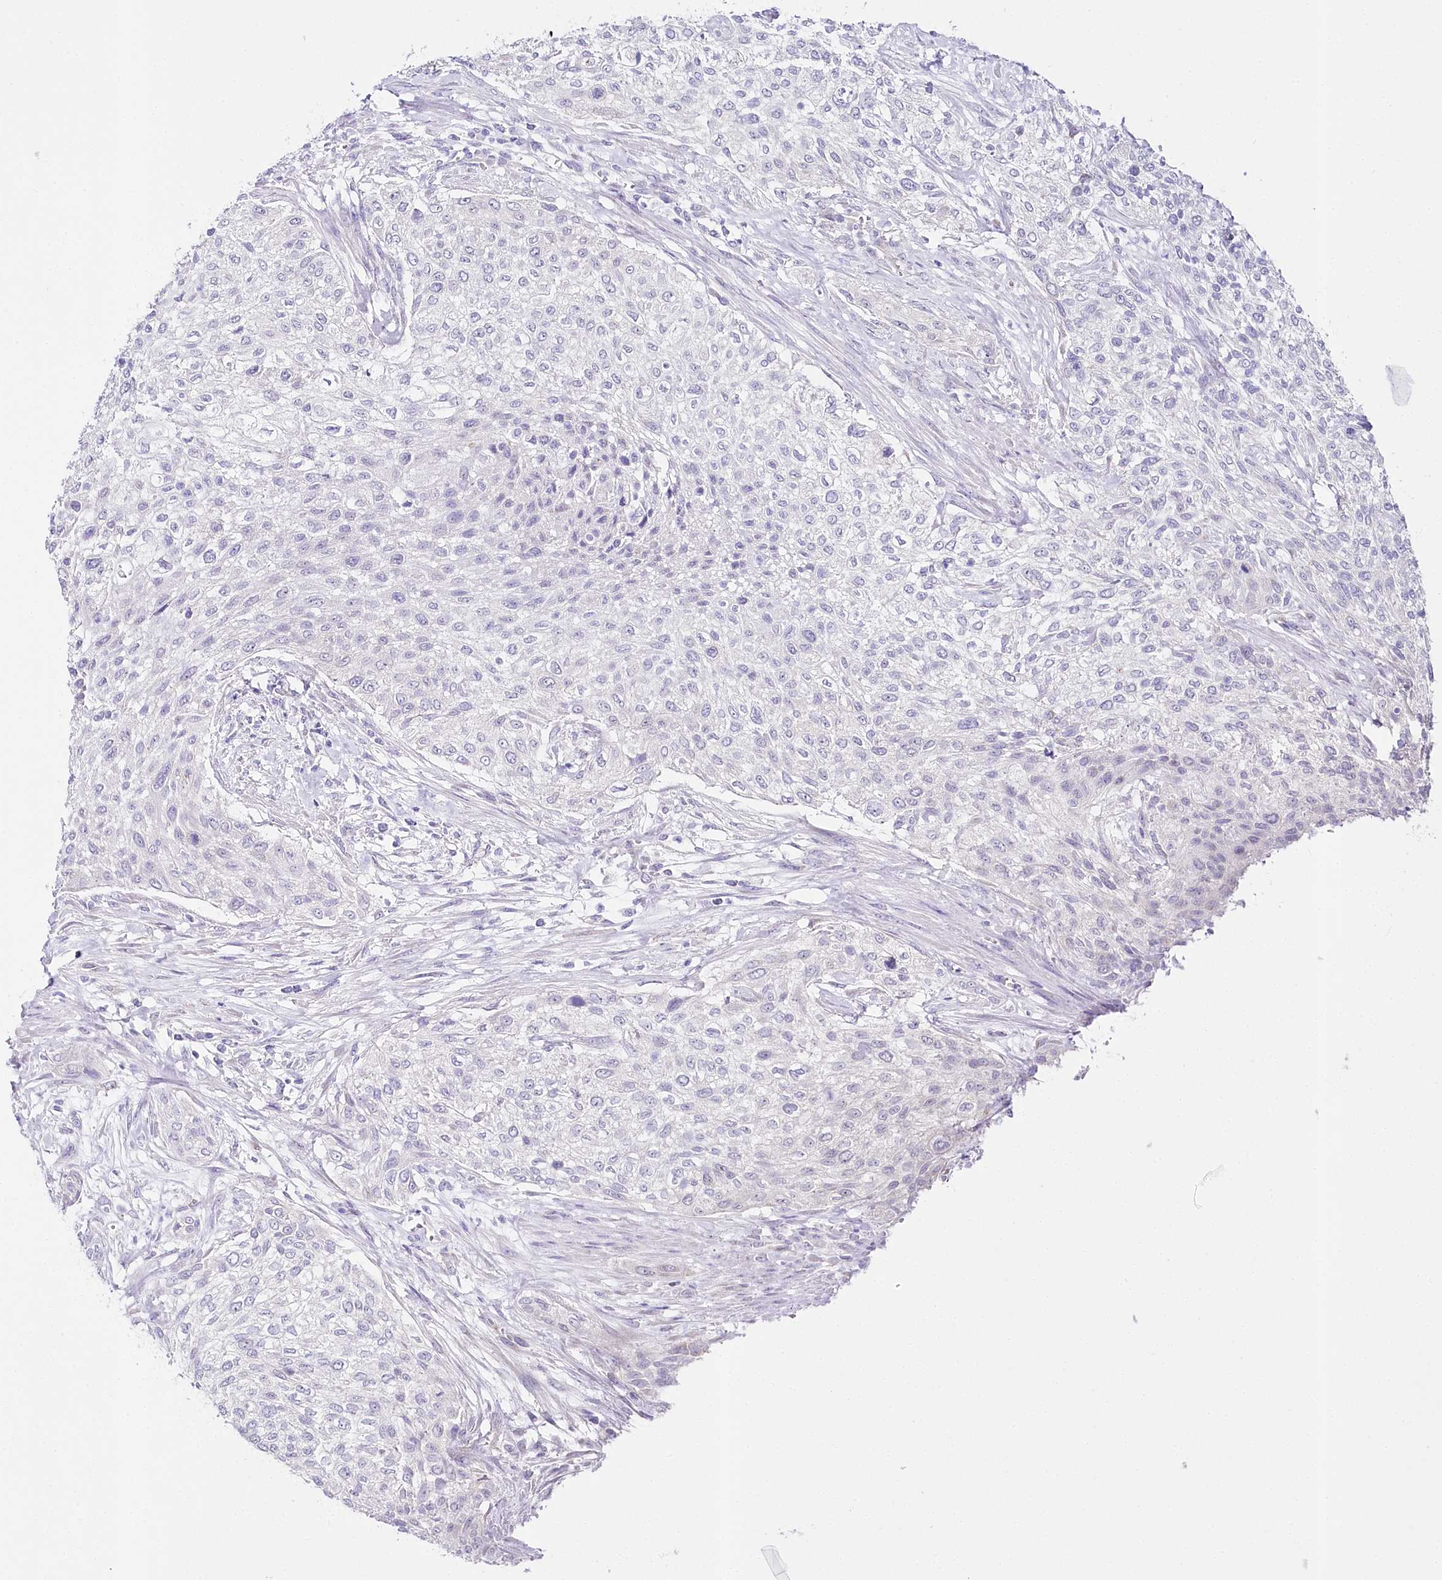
{"staining": {"intensity": "negative", "quantity": "none", "location": "none"}, "tissue": "urothelial cancer", "cell_type": "Tumor cells", "image_type": "cancer", "snomed": [{"axis": "morphology", "description": "Normal tissue, NOS"}, {"axis": "morphology", "description": "Urothelial carcinoma, NOS"}, {"axis": "topography", "description": "Urinary bladder"}, {"axis": "topography", "description": "Peripheral nerve tissue"}], "caption": "The histopathology image shows no staining of tumor cells in urothelial cancer. (DAB immunohistochemistry (IHC) with hematoxylin counter stain).", "gene": "CSN3", "patient": {"sex": "male", "age": 35}}